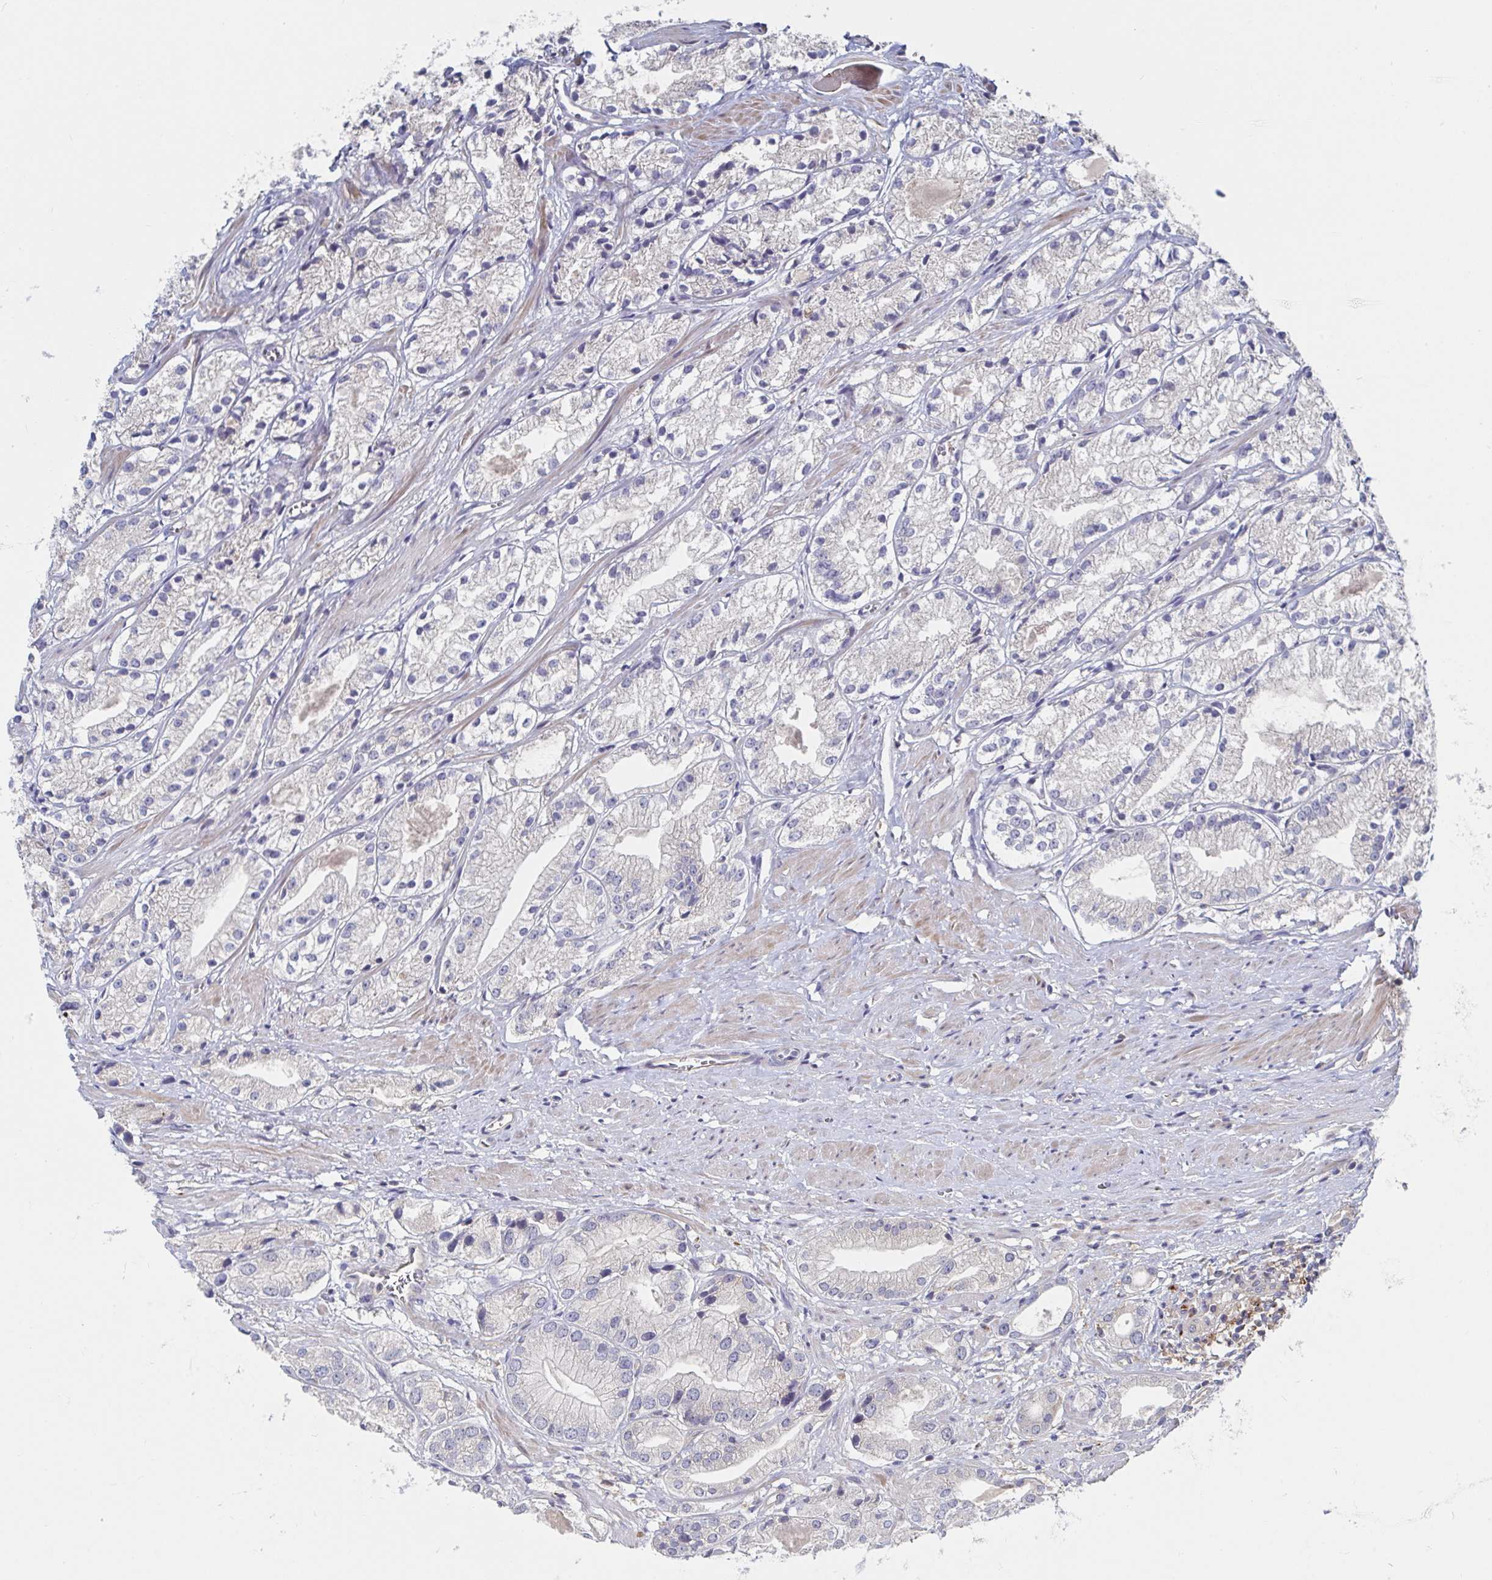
{"staining": {"intensity": "negative", "quantity": "none", "location": "none"}, "tissue": "prostate cancer", "cell_type": "Tumor cells", "image_type": "cancer", "snomed": [{"axis": "morphology", "description": "Adenocarcinoma, Low grade"}, {"axis": "topography", "description": "Prostate"}], "caption": "DAB immunohistochemical staining of low-grade adenocarcinoma (prostate) demonstrates no significant expression in tumor cells.", "gene": "DHRS12", "patient": {"sex": "male", "age": 69}}